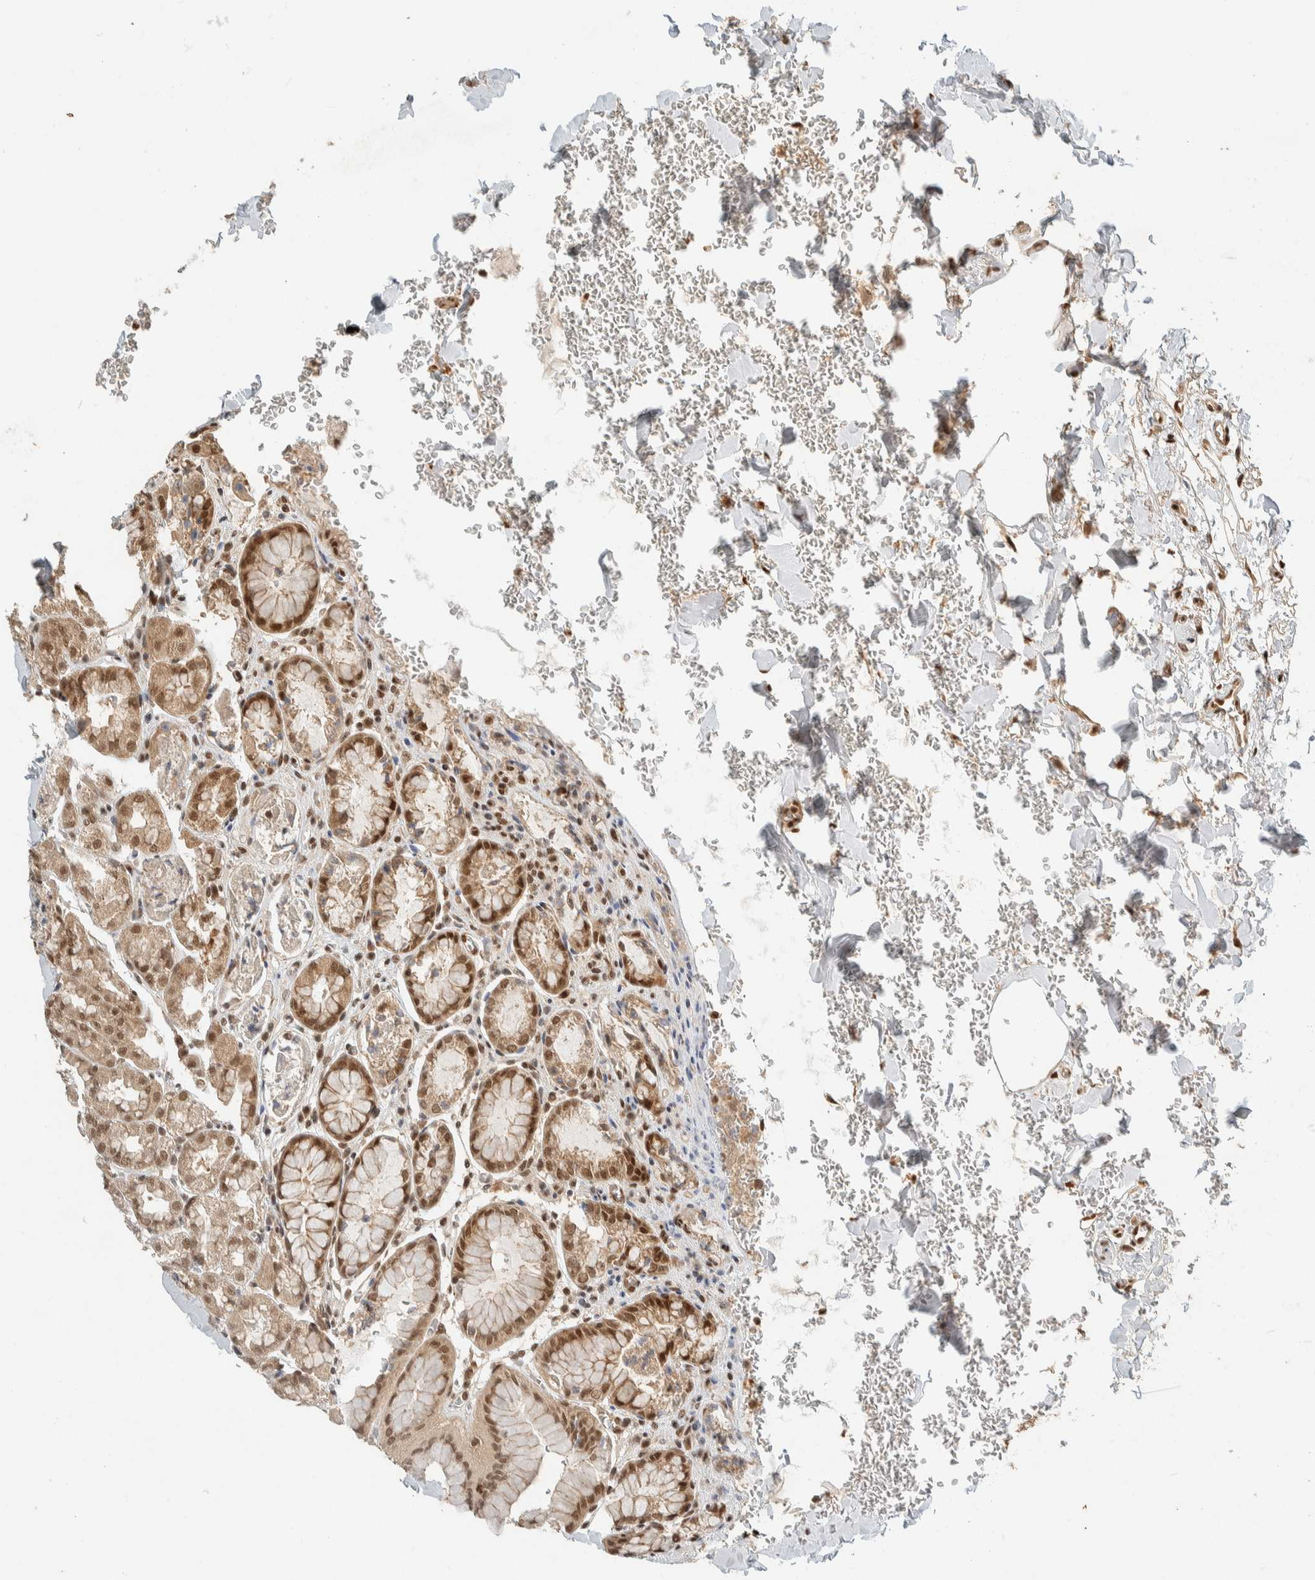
{"staining": {"intensity": "moderate", "quantity": ">75%", "location": "nuclear"}, "tissue": "stomach", "cell_type": "Glandular cells", "image_type": "normal", "snomed": [{"axis": "morphology", "description": "Normal tissue, NOS"}, {"axis": "topography", "description": "Stomach"}], "caption": "IHC (DAB (3,3'-diaminobenzidine)) staining of unremarkable human stomach reveals moderate nuclear protein positivity in about >75% of glandular cells.", "gene": "ZBTB2", "patient": {"sex": "male", "age": 42}}